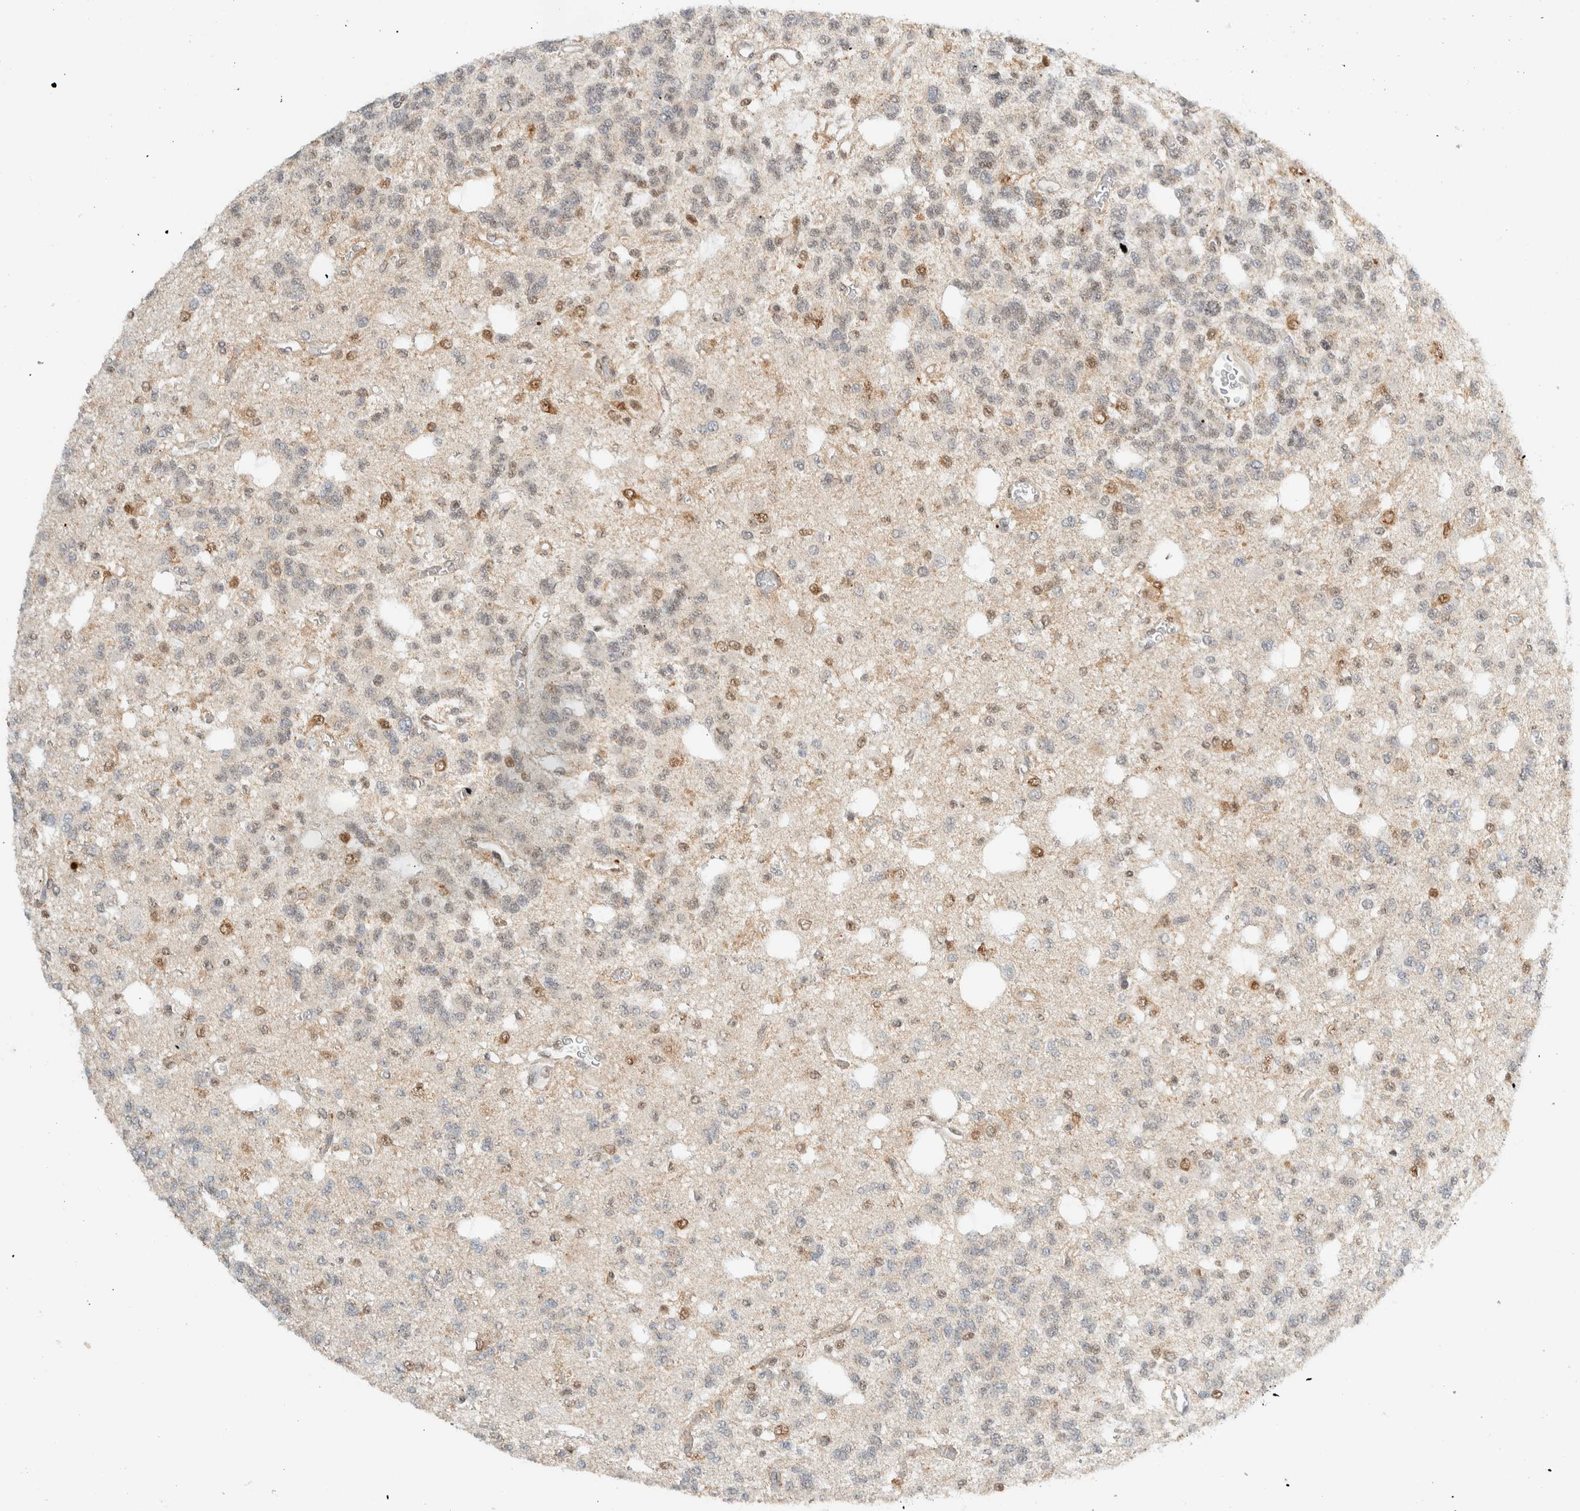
{"staining": {"intensity": "moderate", "quantity": "<25%", "location": "nuclear"}, "tissue": "glioma", "cell_type": "Tumor cells", "image_type": "cancer", "snomed": [{"axis": "morphology", "description": "Glioma, malignant, Low grade"}, {"axis": "topography", "description": "Brain"}], "caption": "Immunohistochemistry (DAB) staining of glioma reveals moderate nuclear protein staining in approximately <25% of tumor cells. The staining is performed using DAB (3,3'-diaminobenzidine) brown chromogen to label protein expression. The nuclei are counter-stained blue using hematoxylin.", "gene": "TFE3", "patient": {"sex": "male", "age": 38}}